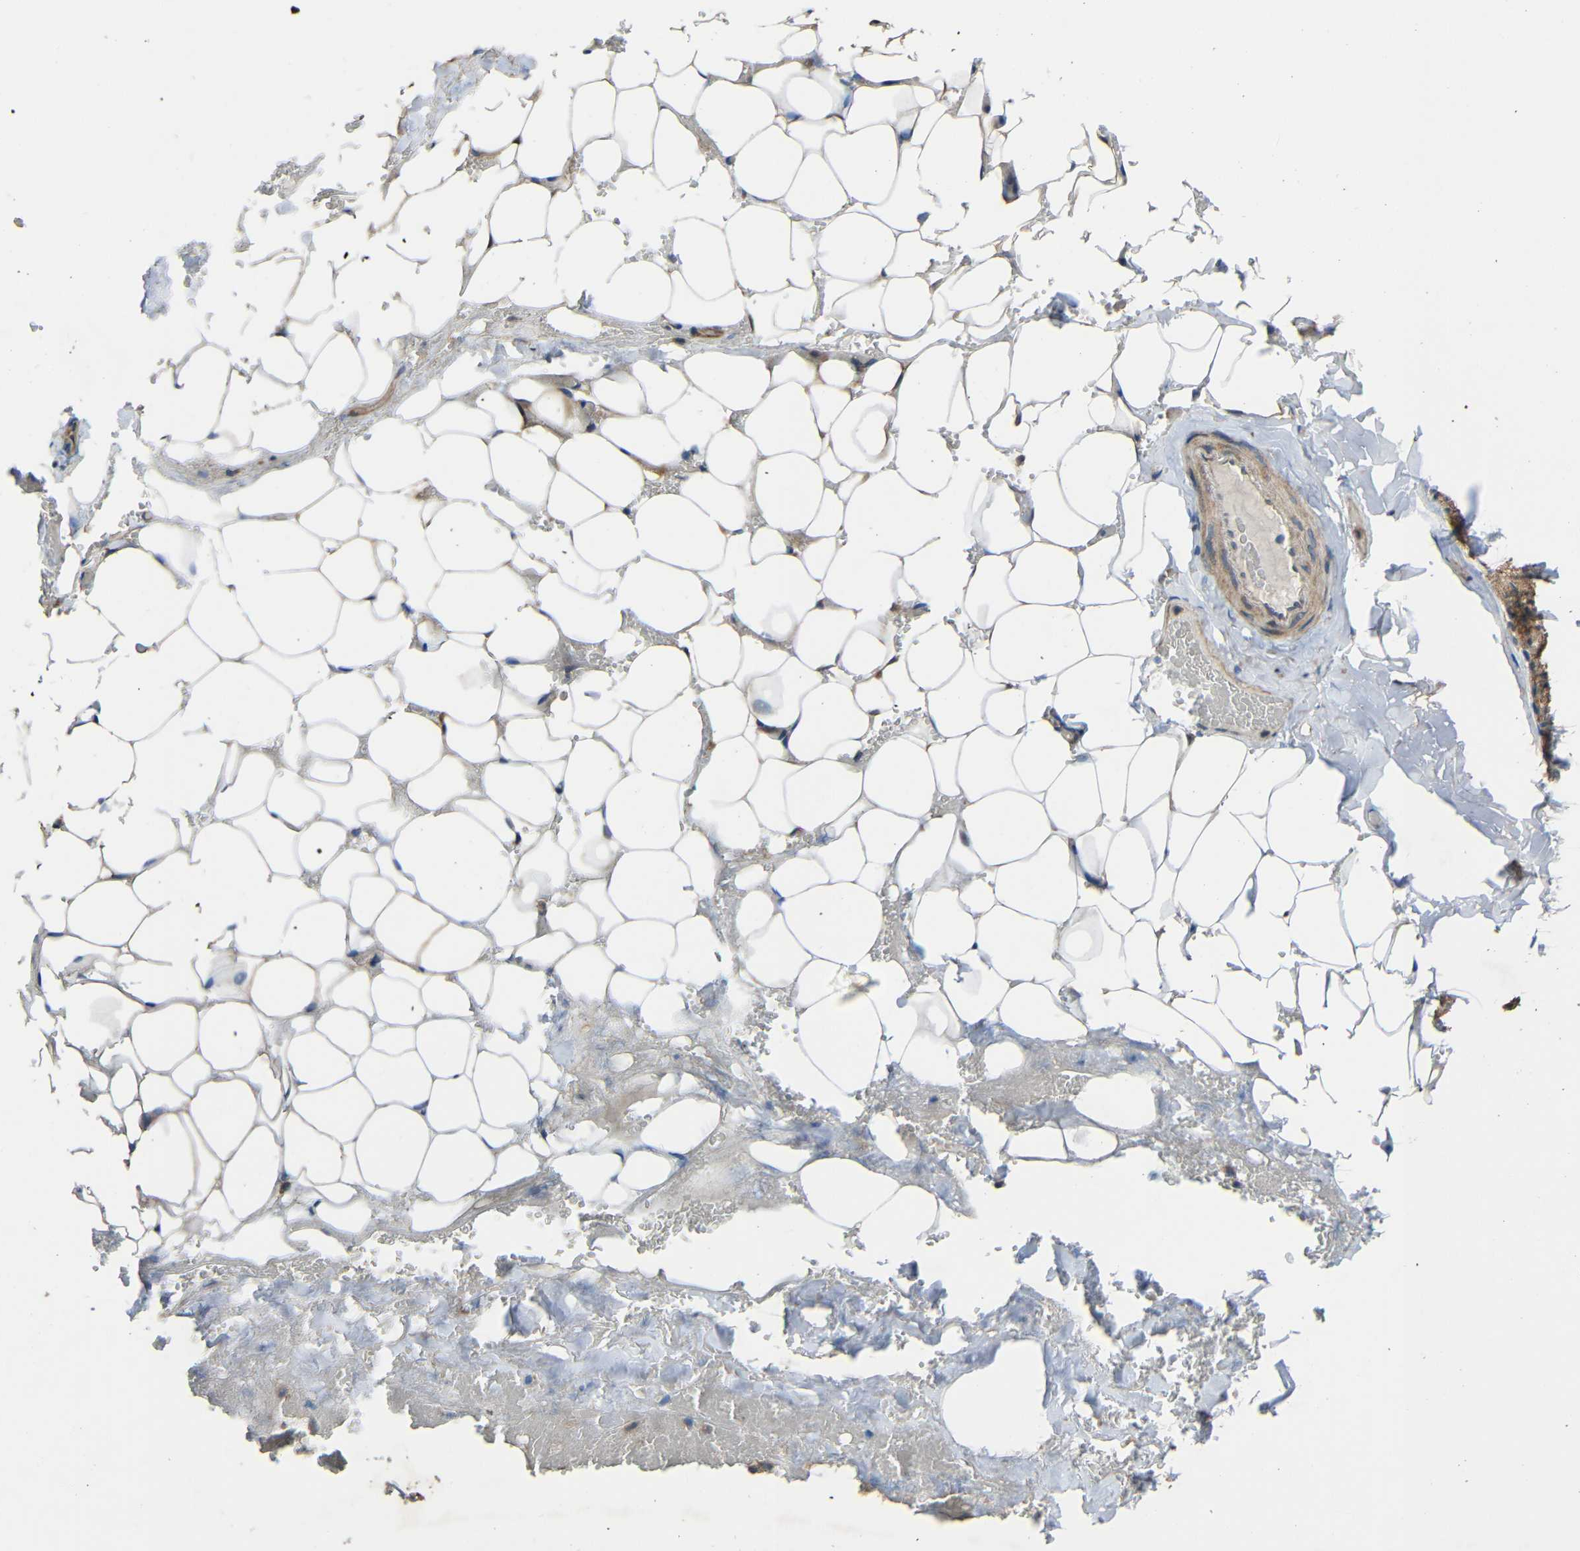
{"staining": {"intensity": "weak", "quantity": ">75%", "location": "cytoplasmic/membranous"}, "tissue": "adipose tissue", "cell_type": "Adipocytes", "image_type": "normal", "snomed": [{"axis": "morphology", "description": "Normal tissue, NOS"}, {"axis": "topography", "description": "Peripheral nerve tissue"}], "caption": "A low amount of weak cytoplasmic/membranous positivity is appreciated in about >75% of adipocytes in unremarkable adipose tissue. Nuclei are stained in blue.", "gene": "CHST9", "patient": {"sex": "male", "age": 70}}